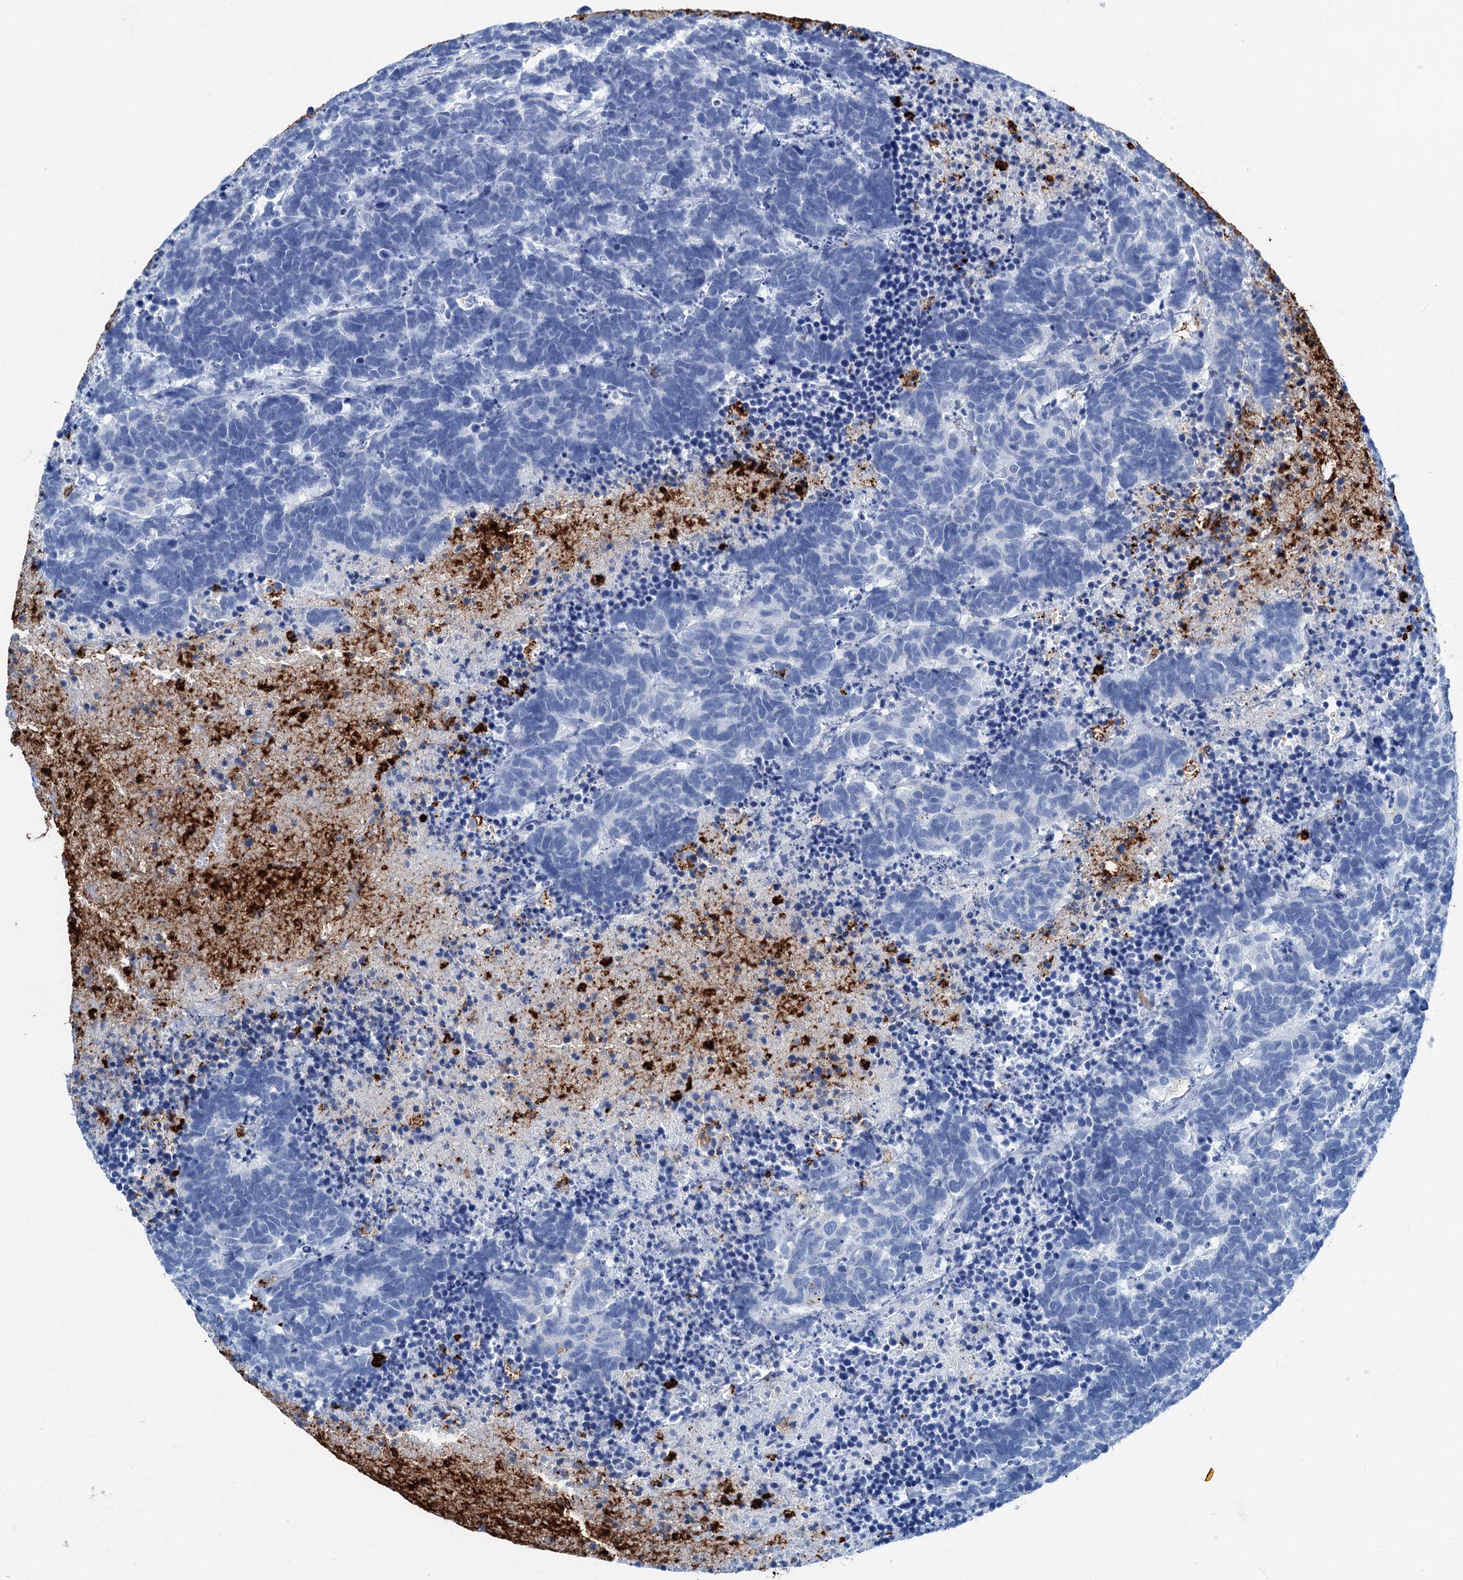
{"staining": {"intensity": "negative", "quantity": "none", "location": "none"}, "tissue": "carcinoid", "cell_type": "Tumor cells", "image_type": "cancer", "snomed": [{"axis": "morphology", "description": "Carcinoma, NOS"}, {"axis": "morphology", "description": "Carcinoid, malignant, NOS"}, {"axis": "topography", "description": "Urinary bladder"}], "caption": "High power microscopy micrograph of an immunohistochemistry (IHC) histopathology image of carcinoid, revealing no significant positivity in tumor cells. (Stains: DAB (3,3'-diaminobenzidine) immunohistochemistry (IHC) with hematoxylin counter stain, Microscopy: brightfield microscopy at high magnification).", "gene": "PLAC8", "patient": {"sex": "male", "age": 57}}